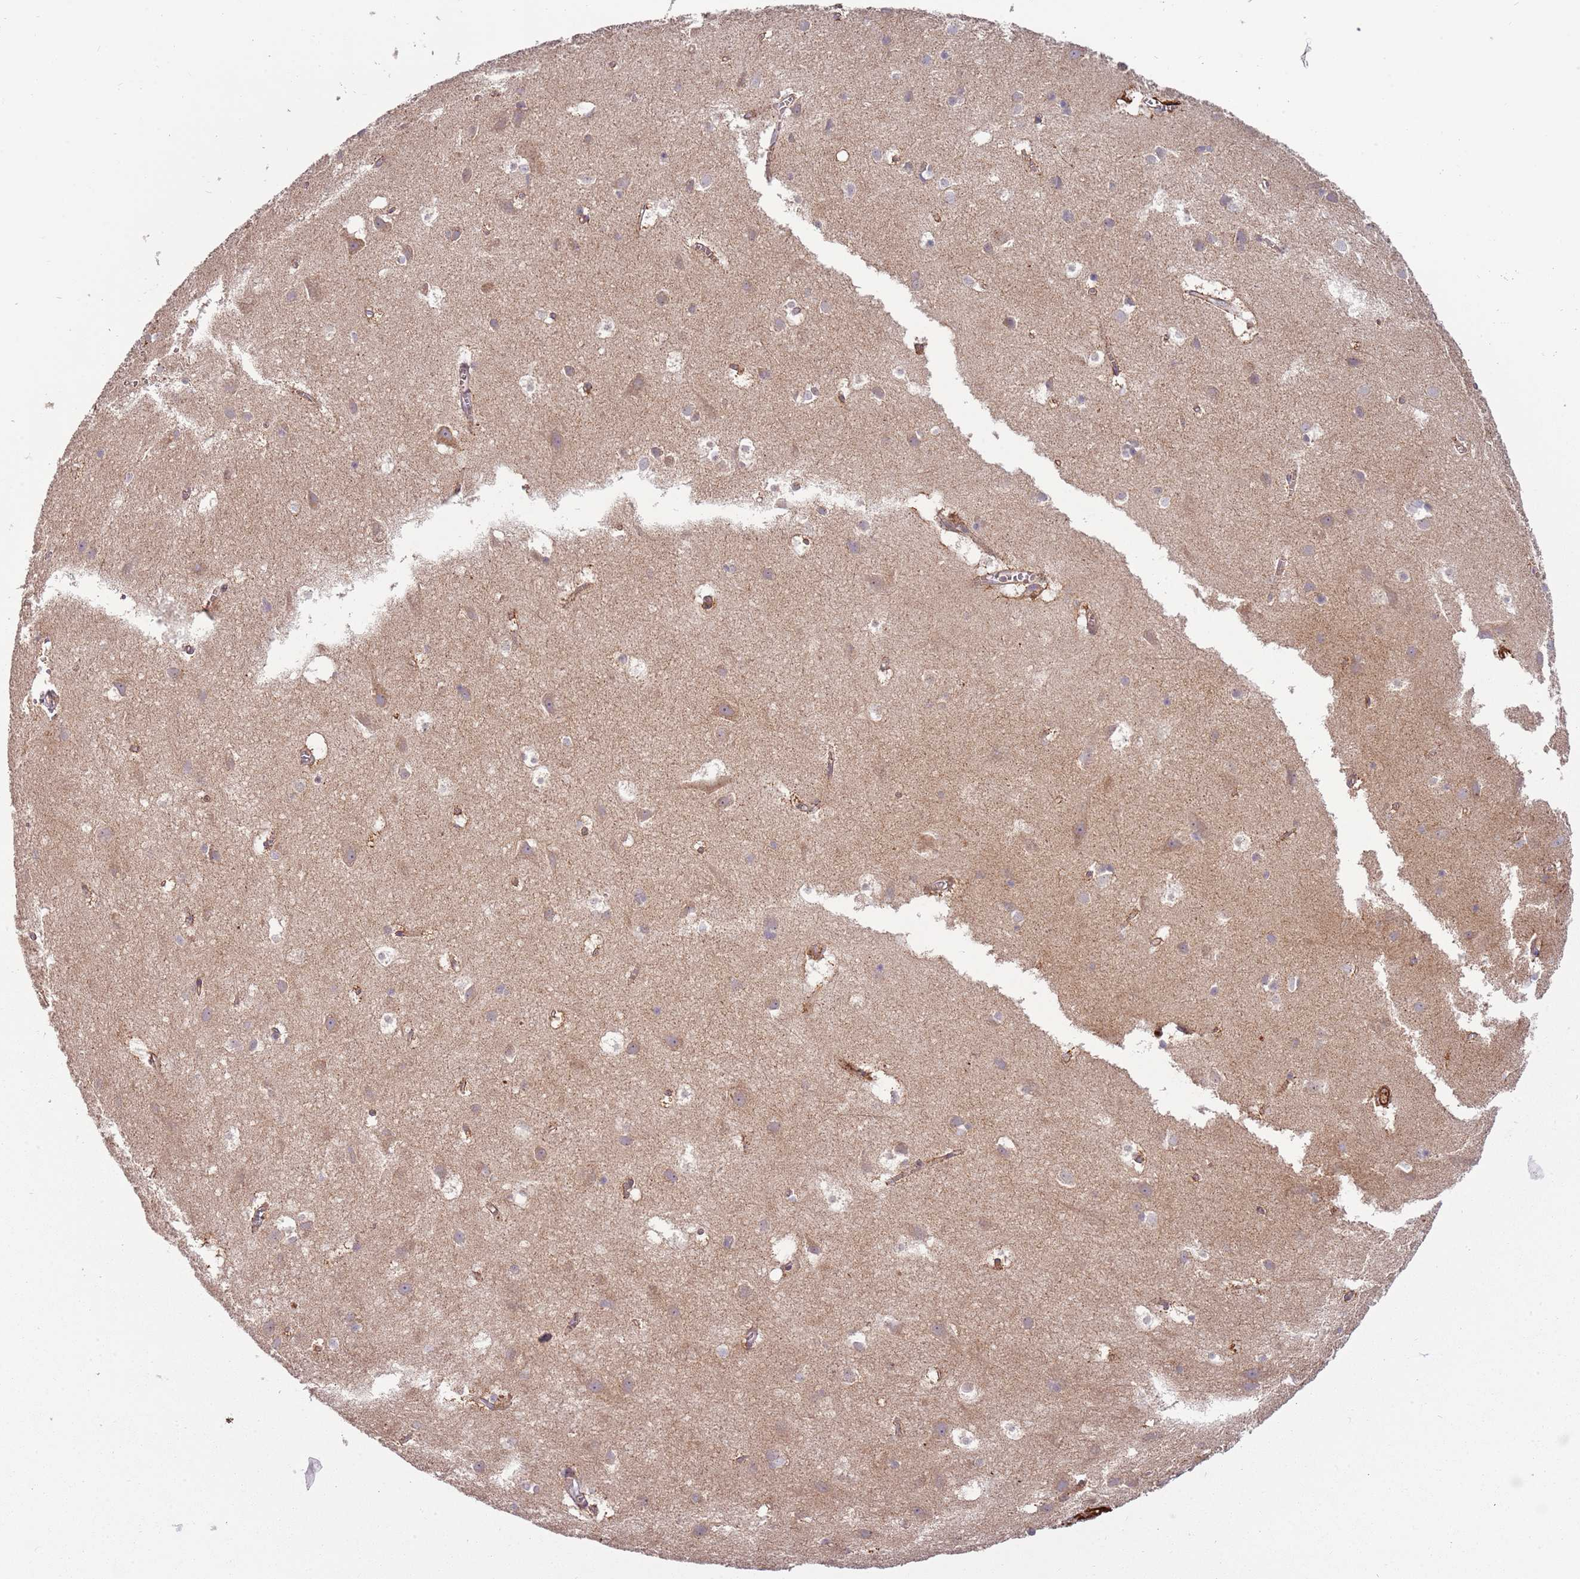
{"staining": {"intensity": "moderate", "quantity": ">75%", "location": "cytoplasmic/membranous"}, "tissue": "cerebral cortex", "cell_type": "Endothelial cells", "image_type": "normal", "snomed": [{"axis": "morphology", "description": "Normal tissue, NOS"}, {"axis": "topography", "description": "Cerebral cortex"}], "caption": "Protein staining by immunohistochemistry demonstrates moderate cytoplasmic/membranous staining in approximately >75% of endothelial cells in benign cerebral cortex. (Brightfield microscopy of DAB IHC at high magnification).", "gene": "RNF128", "patient": {"sex": "male", "age": 54}}